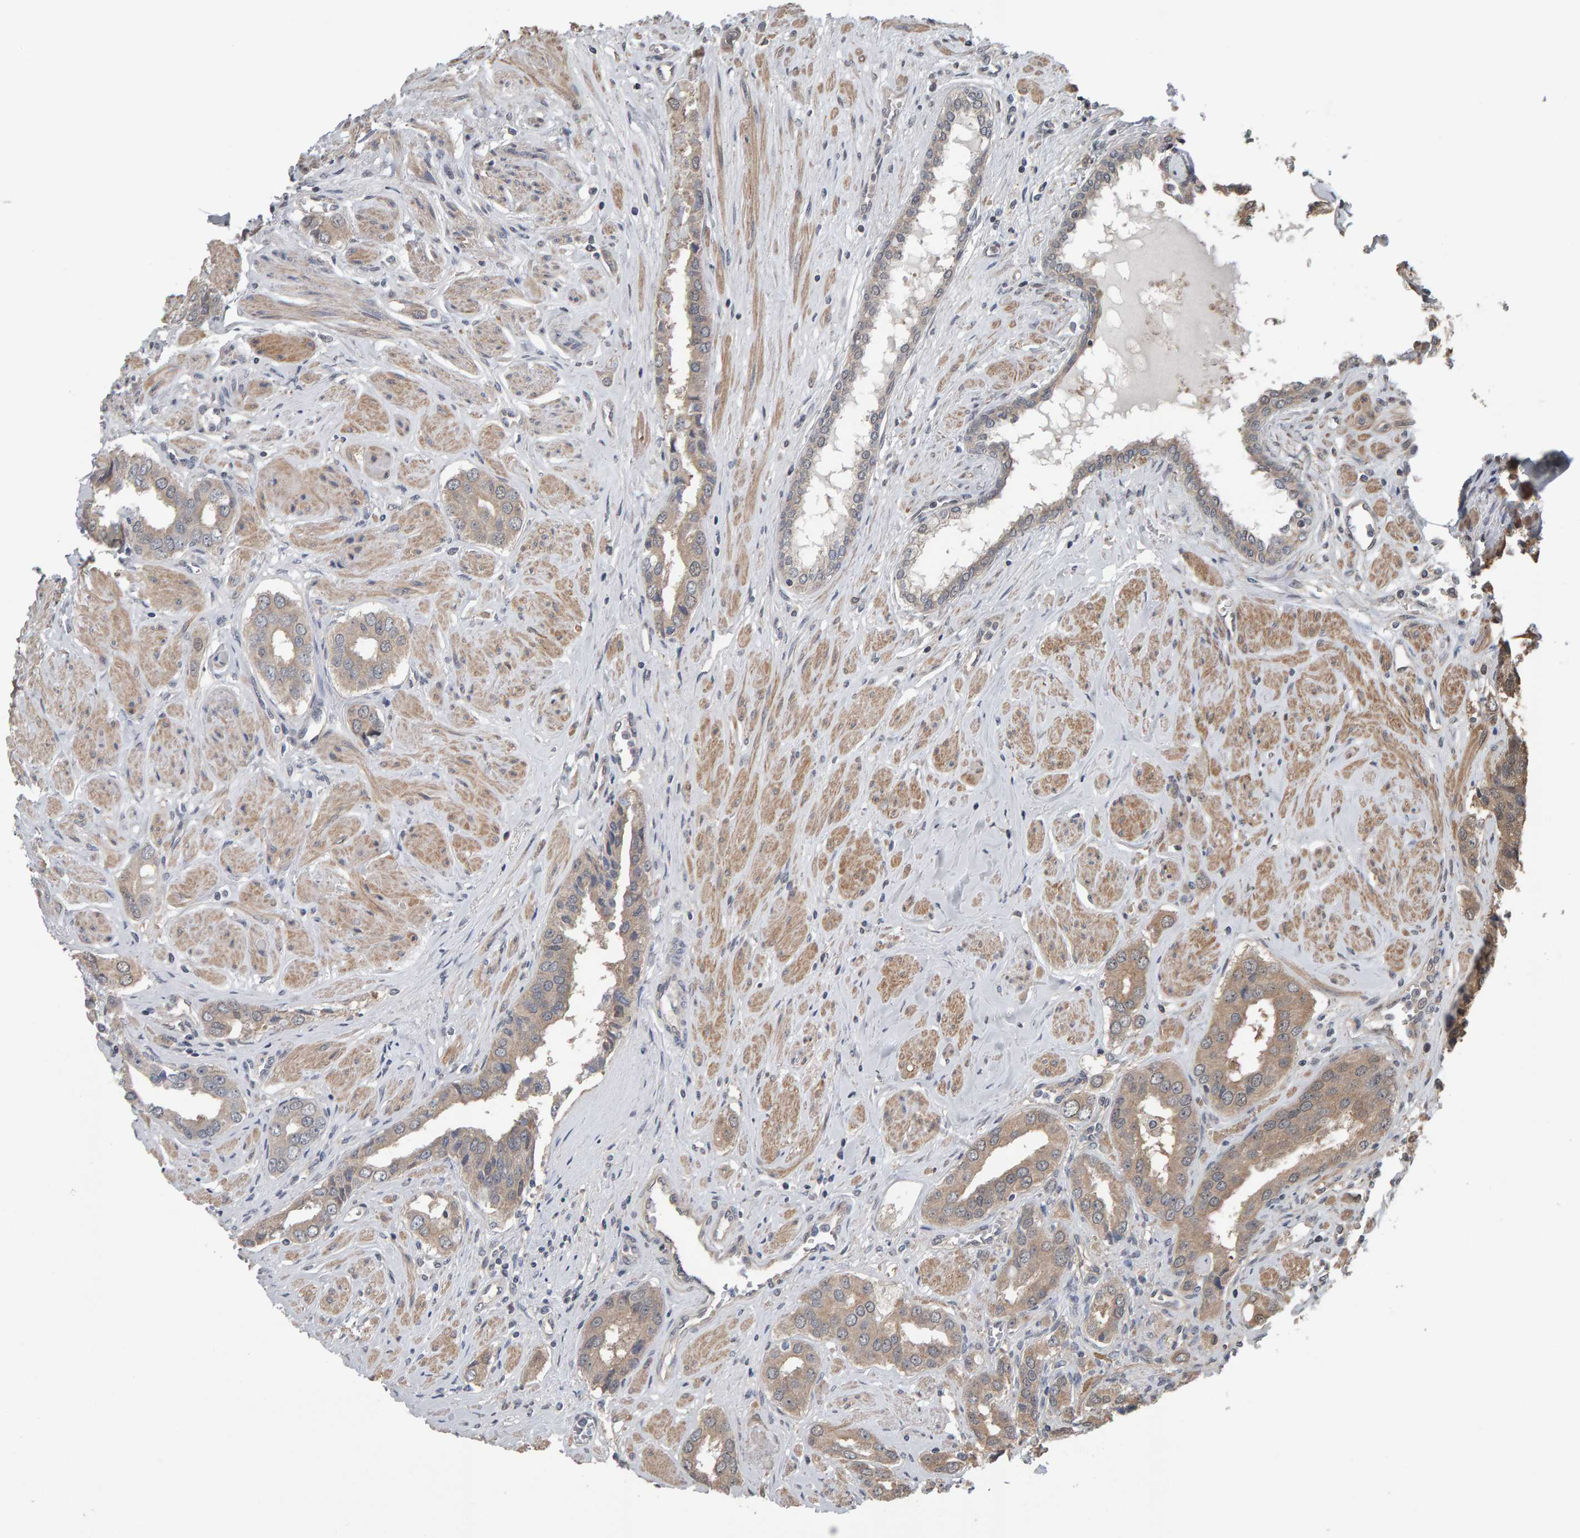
{"staining": {"intensity": "weak", "quantity": ">75%", "location": "cytoplasmic/membranous"}, "tissue": "prostate cancer", "cell_type": "Tumor cells", "image_type": "cancer", "snomed": [{"axis": "morphology", "description": "Adenocarcinoma, High grade"}, {"axis": "topography", "description": "Prostate"}], "caption": "An image of human prostate cancer stained for a protein reveals weak cytoplasmic/membranous brown staining in tumor cells. The protein of interest is stained brown, and the nuclei are stained in blue (DAB (3,3'-diaminobenzidine) IHC with brightfield microscopy, high magnification).", "gene": "COASY", "patient": {"sex": "male", "age": 52}}